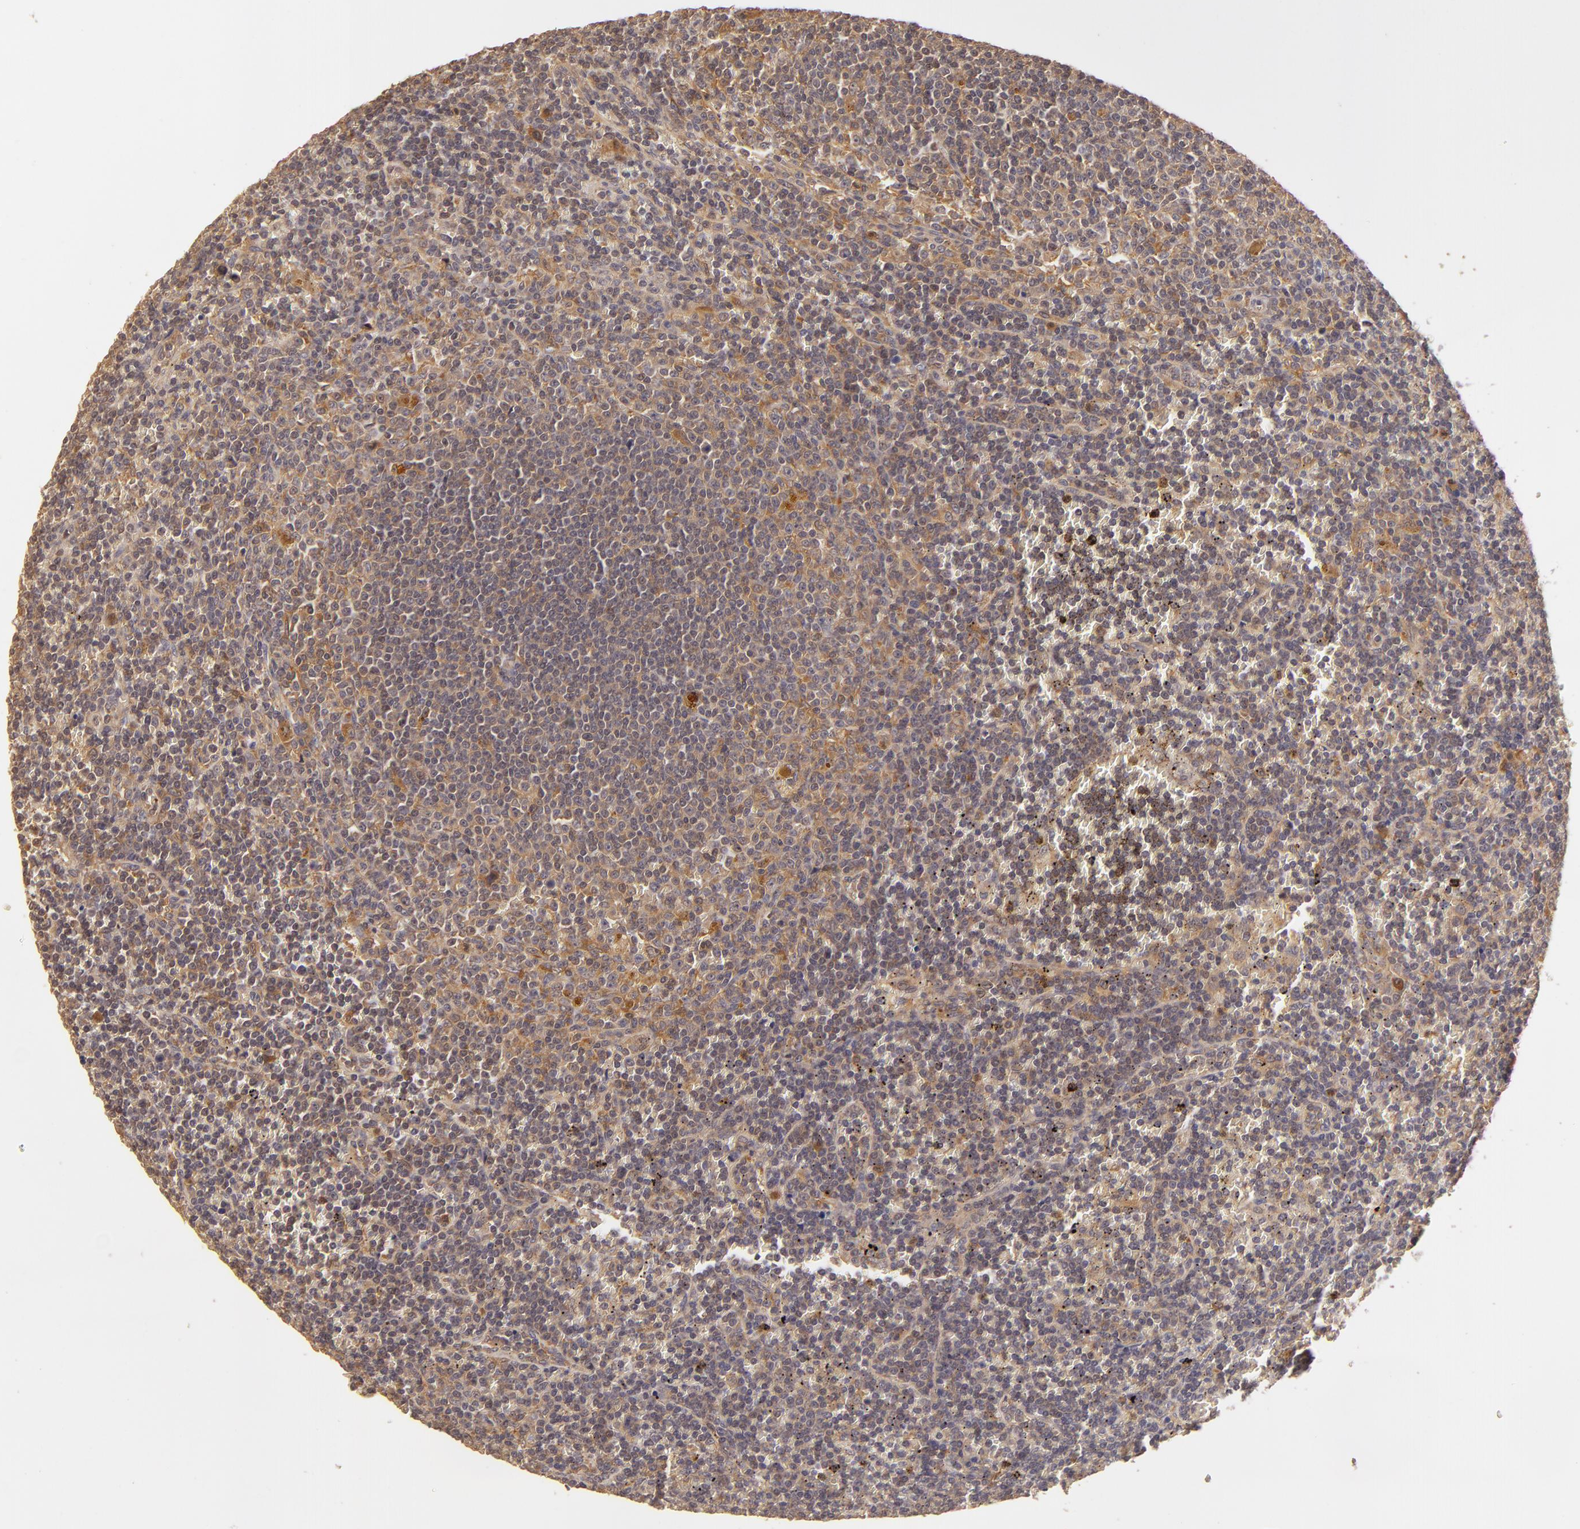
{"staining": {"intensity": "moderate", "quantity": ">75%", "location": "cytoplasmic/membranous"}, "tissue": "lymphoma", "cell_type": "Tumor cells", "image_type": "cancer", "snomed": [{"axis": "morphology", "description": "Malignant lymphoma, non-Hodgkin's type, Low grade"}, {"axis": "topography", "description": "Spleen"}], "caption": "Brown immunohistochemical staining in lymphoma exhibits moderate cytoplasmic/membranous staining in about >75% of tumor cells. The staining is performed using DAB brown chromogen to label protein expression. The nuclei are counter-stained blue using hematoxylin.", "gene": "PRKCD", "patient": {"sex": "male", "age": 80}}